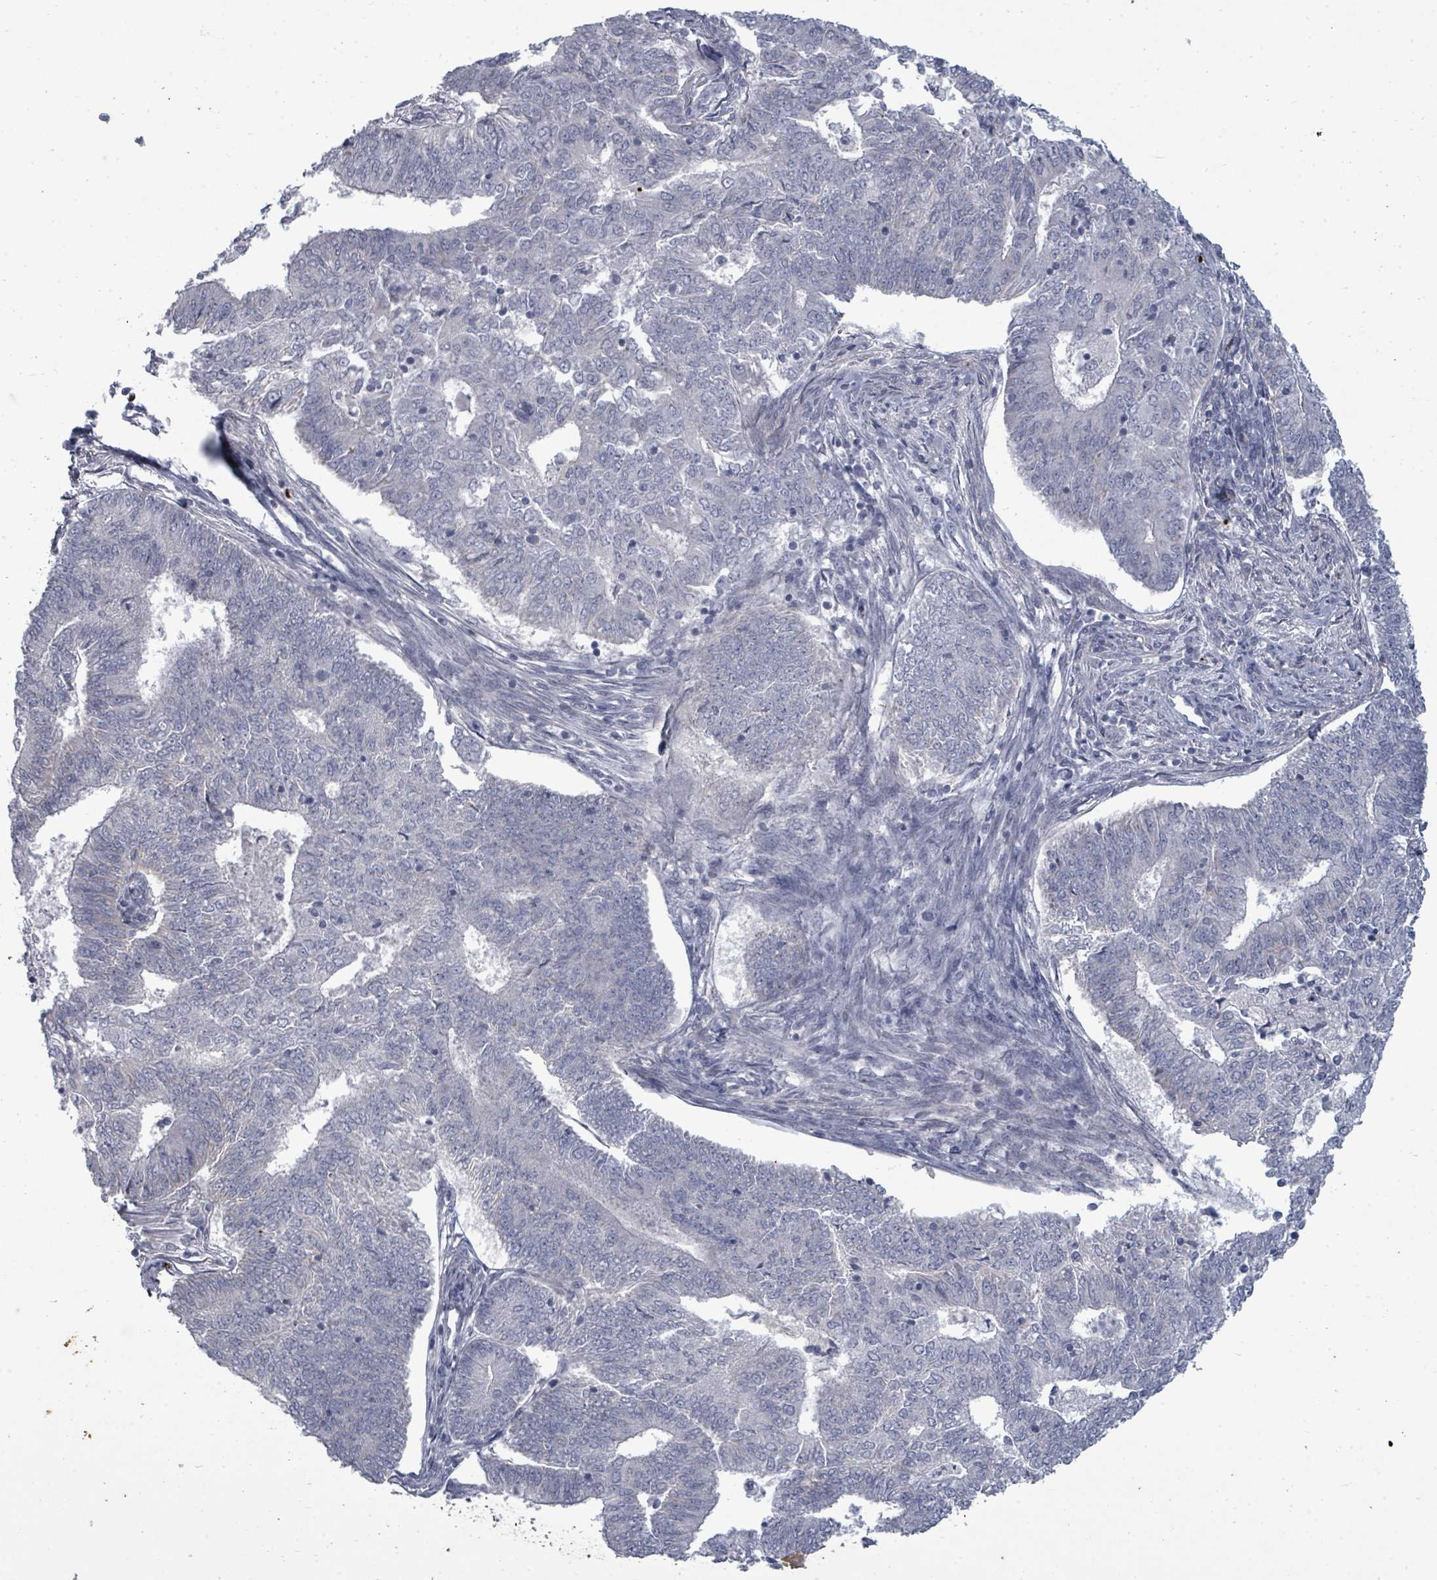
{"staining": {"intensity": "negative", "quantity": "none", "location": "none"}, "tissue": "endometrial cancer", "cell_type": "Tumor cells", "image_type": "cancer", "snomed": [{"axis": "morphology", "description": "Adenocarcinoma, NOS"}, {"axis": "topography", "description": "Endometrium"}], "caption": "Immunohistochemistry (IHC) micrograph of human endometrial cancer (adenocarcinoma) stained for a protein (brown), which shows no staining in tumor cells. Nuclei are stained in blue.", "gene": "ASB12", "patient": {"sex": "female", "age": 62}}